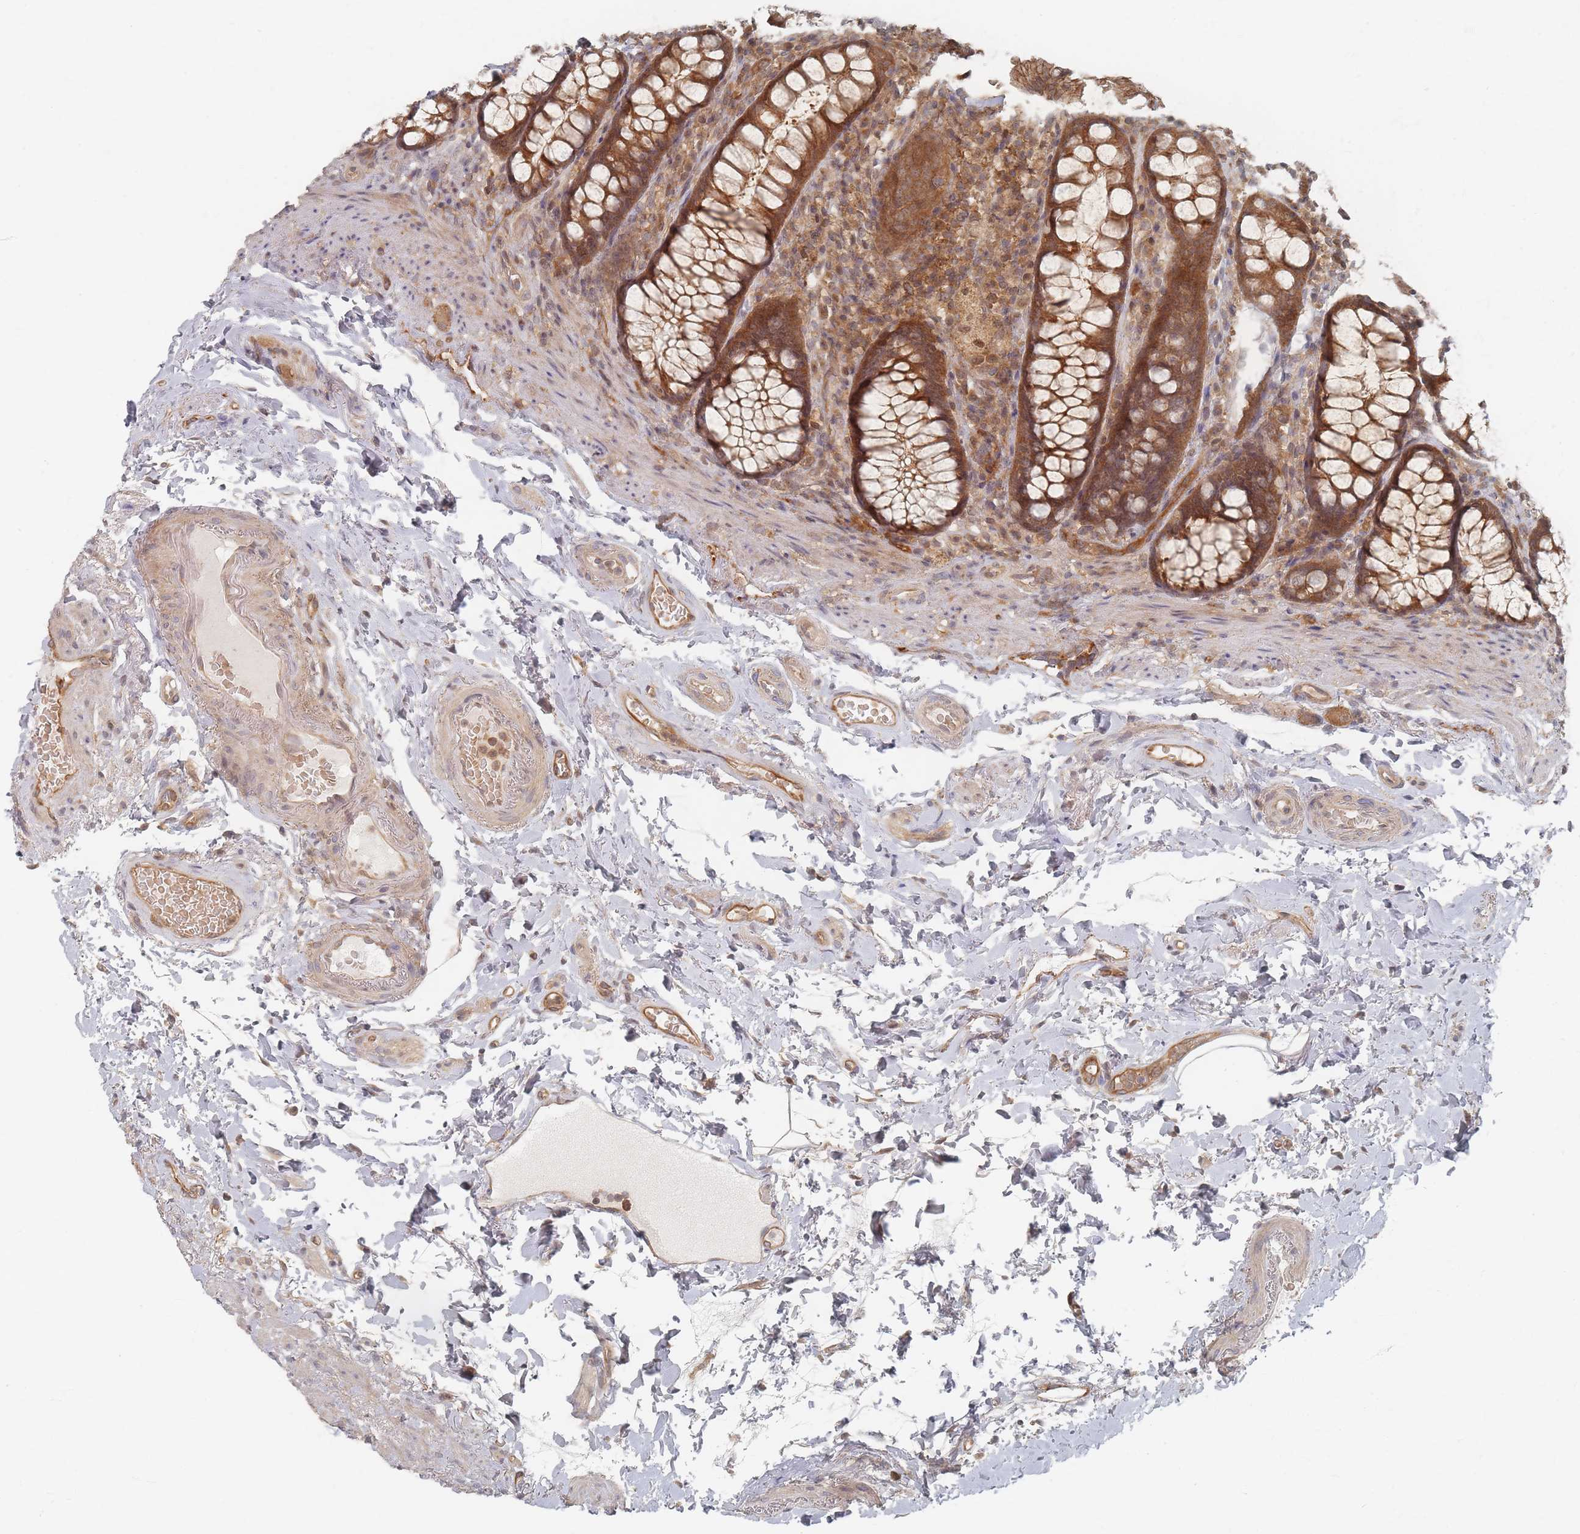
{"staining": {"intensity": "strong", "quantity": ">75%", "location": "cytoplasmic/membranous"}, "tissue": "rectum", "cell_type": "Glandular cells", "image_type": "normal", "snomed": [{"axis": "morphology", "description": "Normal tissue, NOS"}, {"axis": "topography", "description": "Rectum"}], "caption": "DAB immunohistochemical staining of normal rectum shows strong cytoplasmic/membranous protein positivity in about >75% of glandular cells. (DAB (3,3'-diaminobenzidine) IHC with brightfield microscopy, high magnification).", "gene": "PSMD9", "patient": {"sex": "male", "age": 83}}